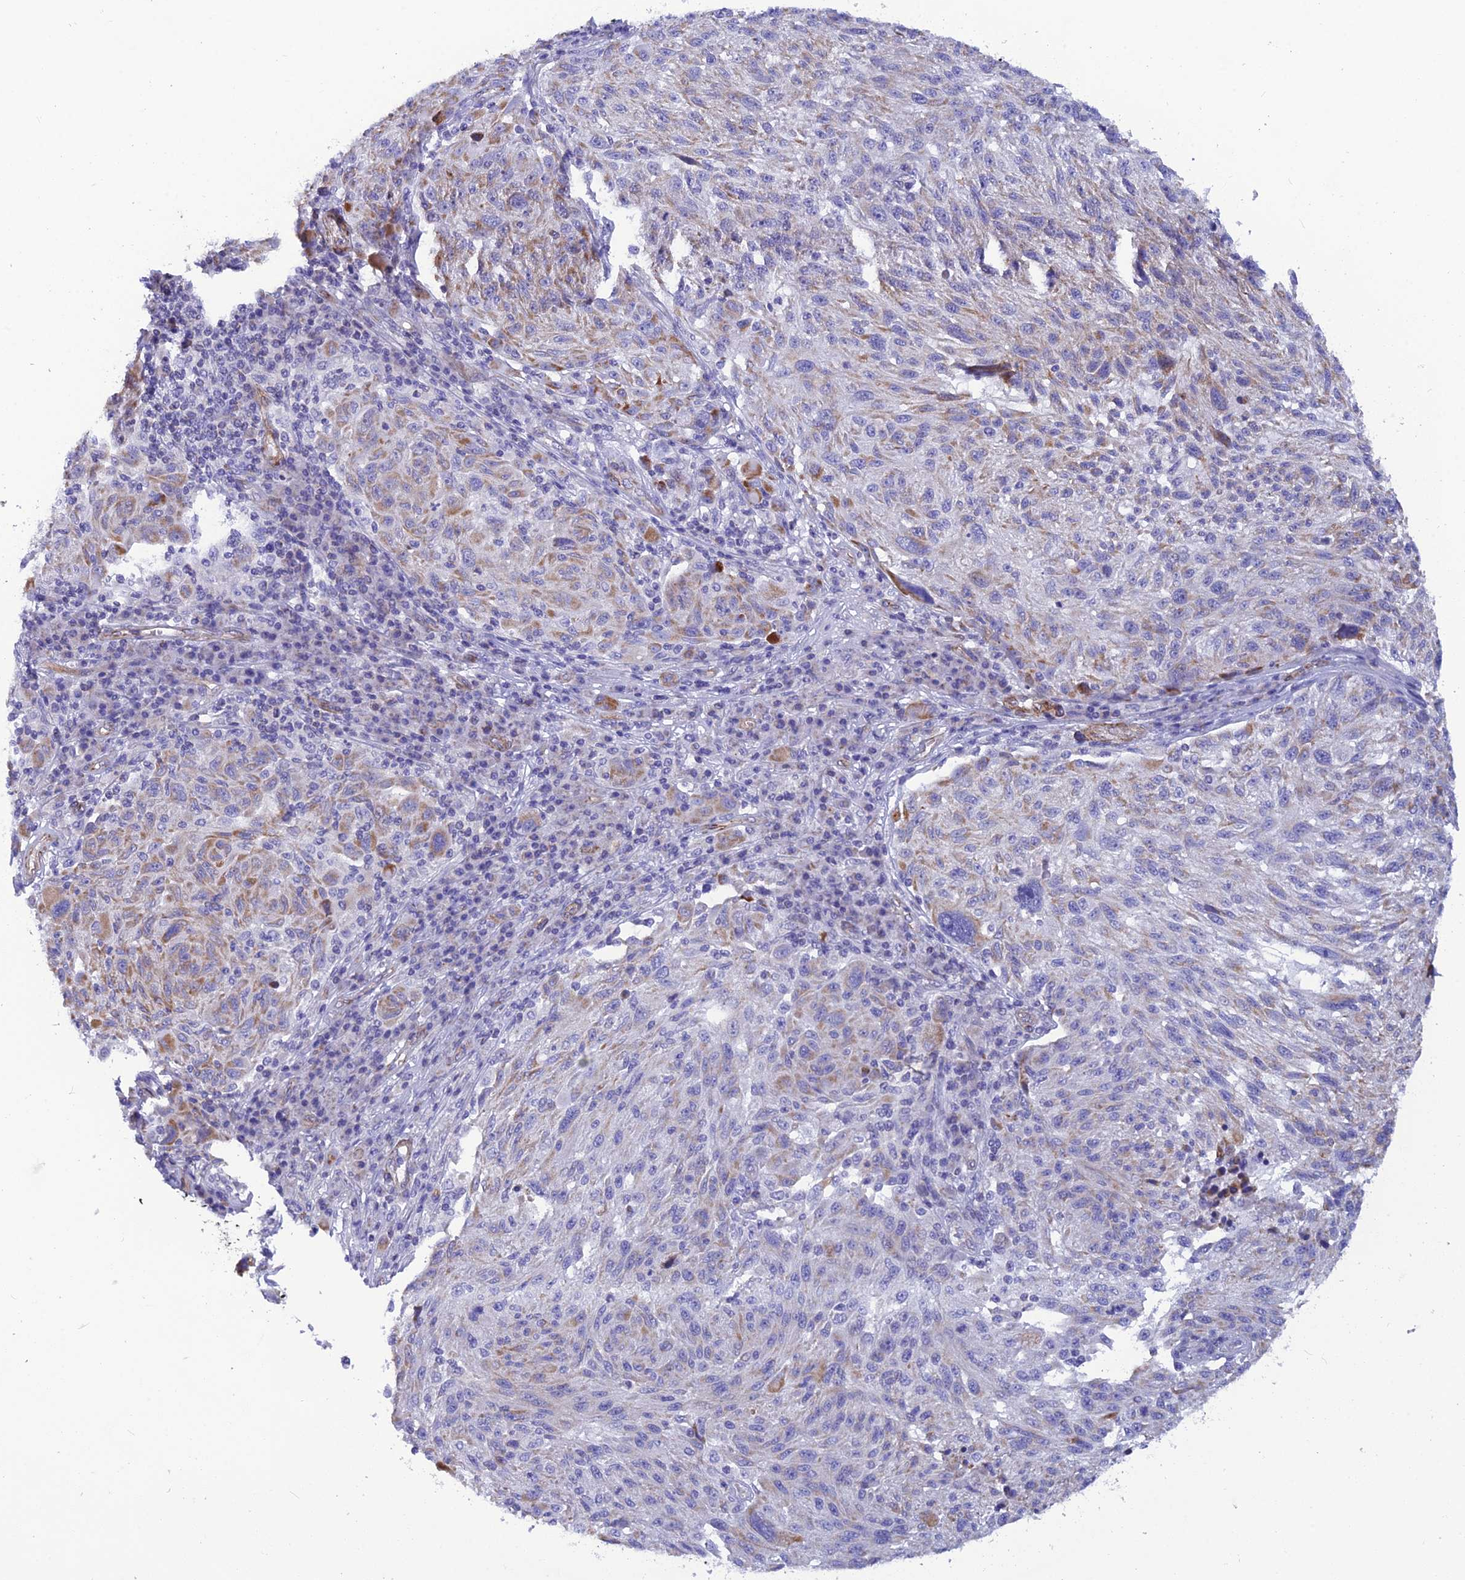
{"staining": {"intensity": "moderate", "quantity": "25%-75%", "location": "cytoplasmic/membranous"}, "tissue": "melanoma", "cell_type": "Tumor cells", "image_type": "cancer", "snomed": [{"axis": "morphology", "description": "Malignant melanoma, NOS"}, {"axis": "topography", "description": "Skin"}], "caption": "Protein analysis of malignant melanoma tissue shows moderate cytoplasmic/membranous staining in about 25%-75% of tumor cells.", "gene": "POMGNT1", "patient": {"sex": "male", "age": 53}}